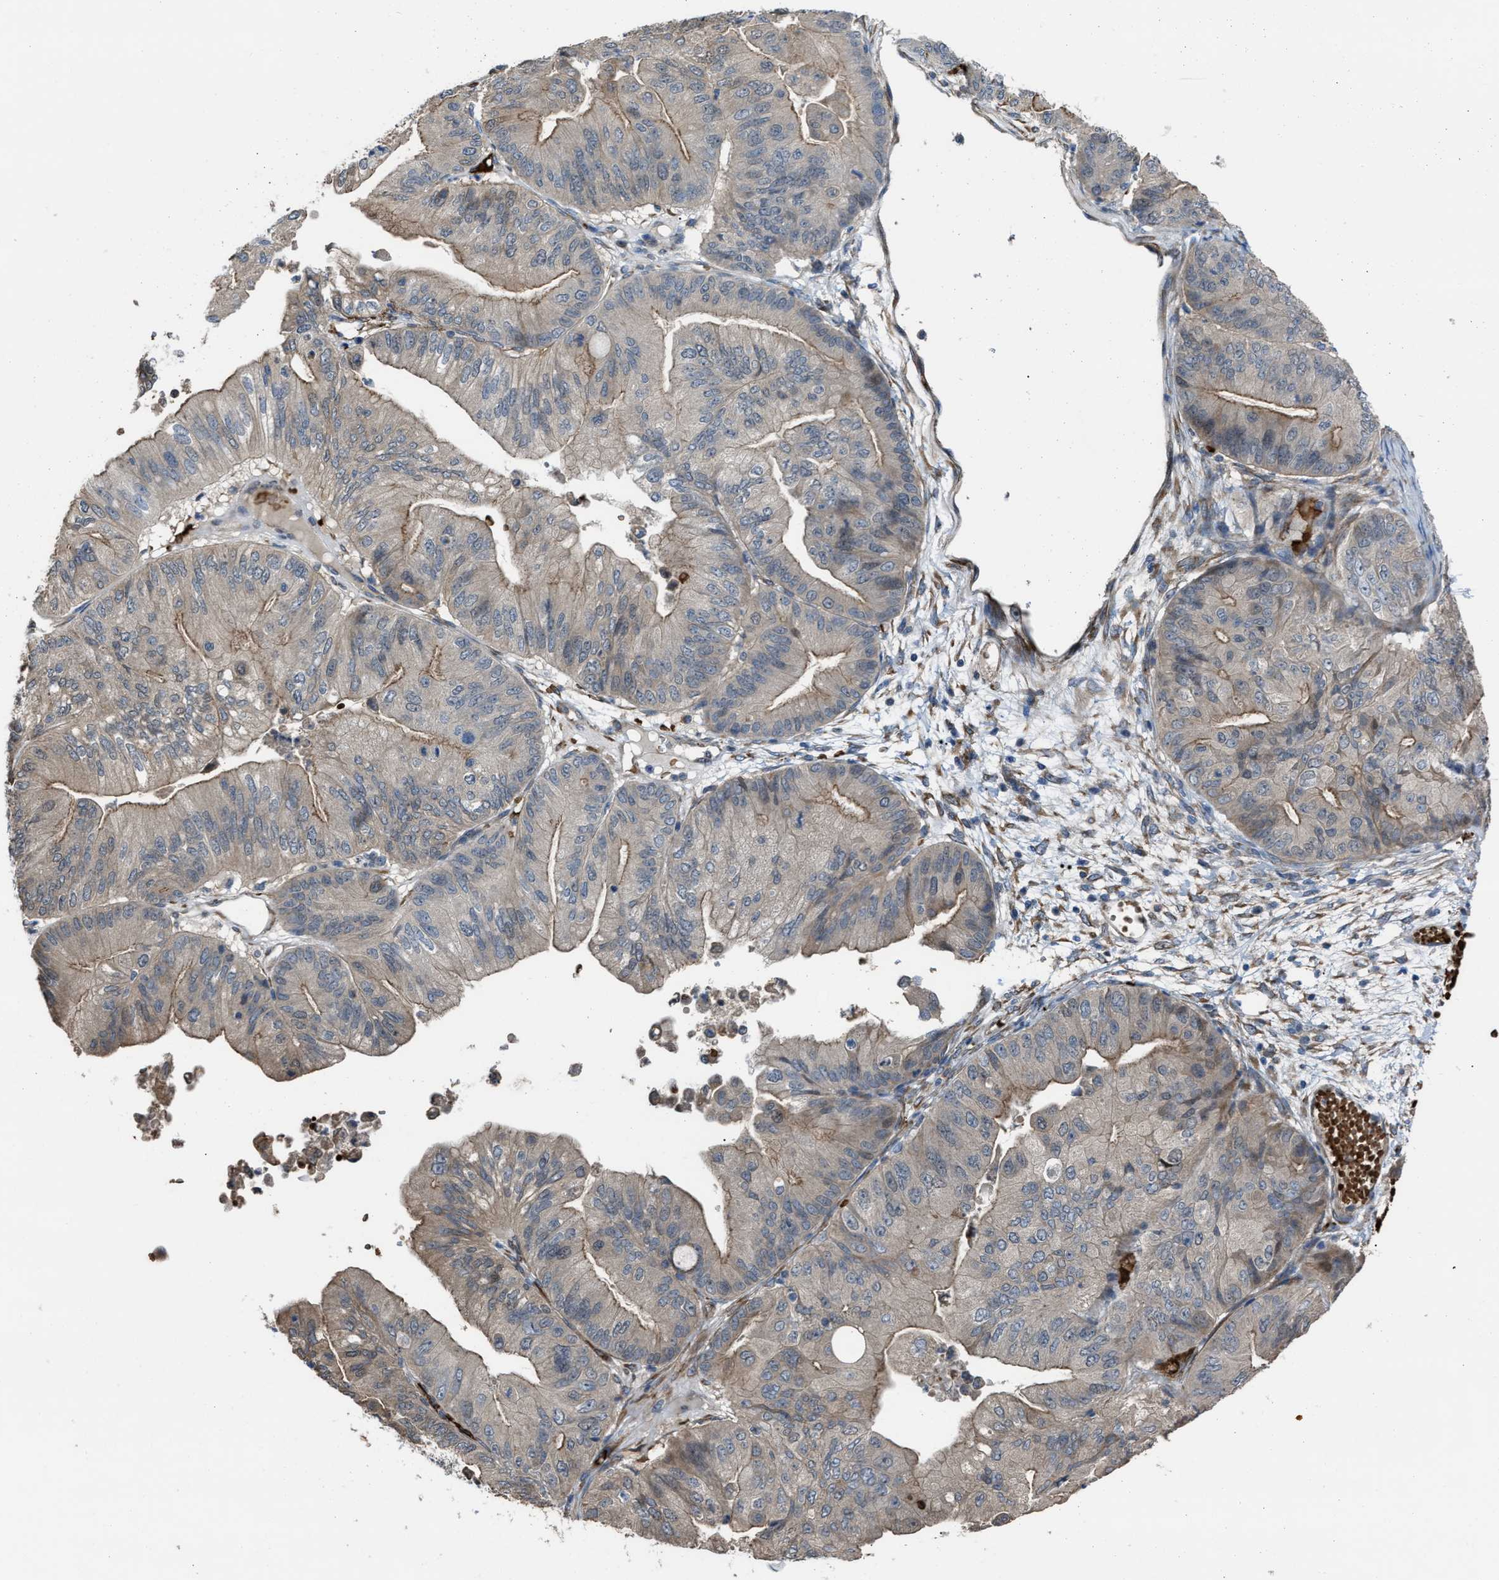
{"staining": {"intensity": "moderate", "quantity": "25%-75%", "location": "cytoplasmic/membranous"}, "tissue": "ovarian cancer", "cell_type": "Tumor cells", "image_type": "cancer", "snomed": [{"axis": "morphology", "description": "Cystadenocarcinoma, mucinous, NOS"}, {"axis": "topography", "description": "Ovary"}], "caption": "IHC image of neoplastic tissue: human ovarian cancer (mucinous cystadenocarcinoma) stained using IHC reveals medium levels of moderate protein expression localized specifically in the cytoplasmic/membranous of tumor cells, appearing as a cytoplasmic/membranous brown color.", "gene": "SELENOM", "patient": {"sex": "female", "age": 61}}